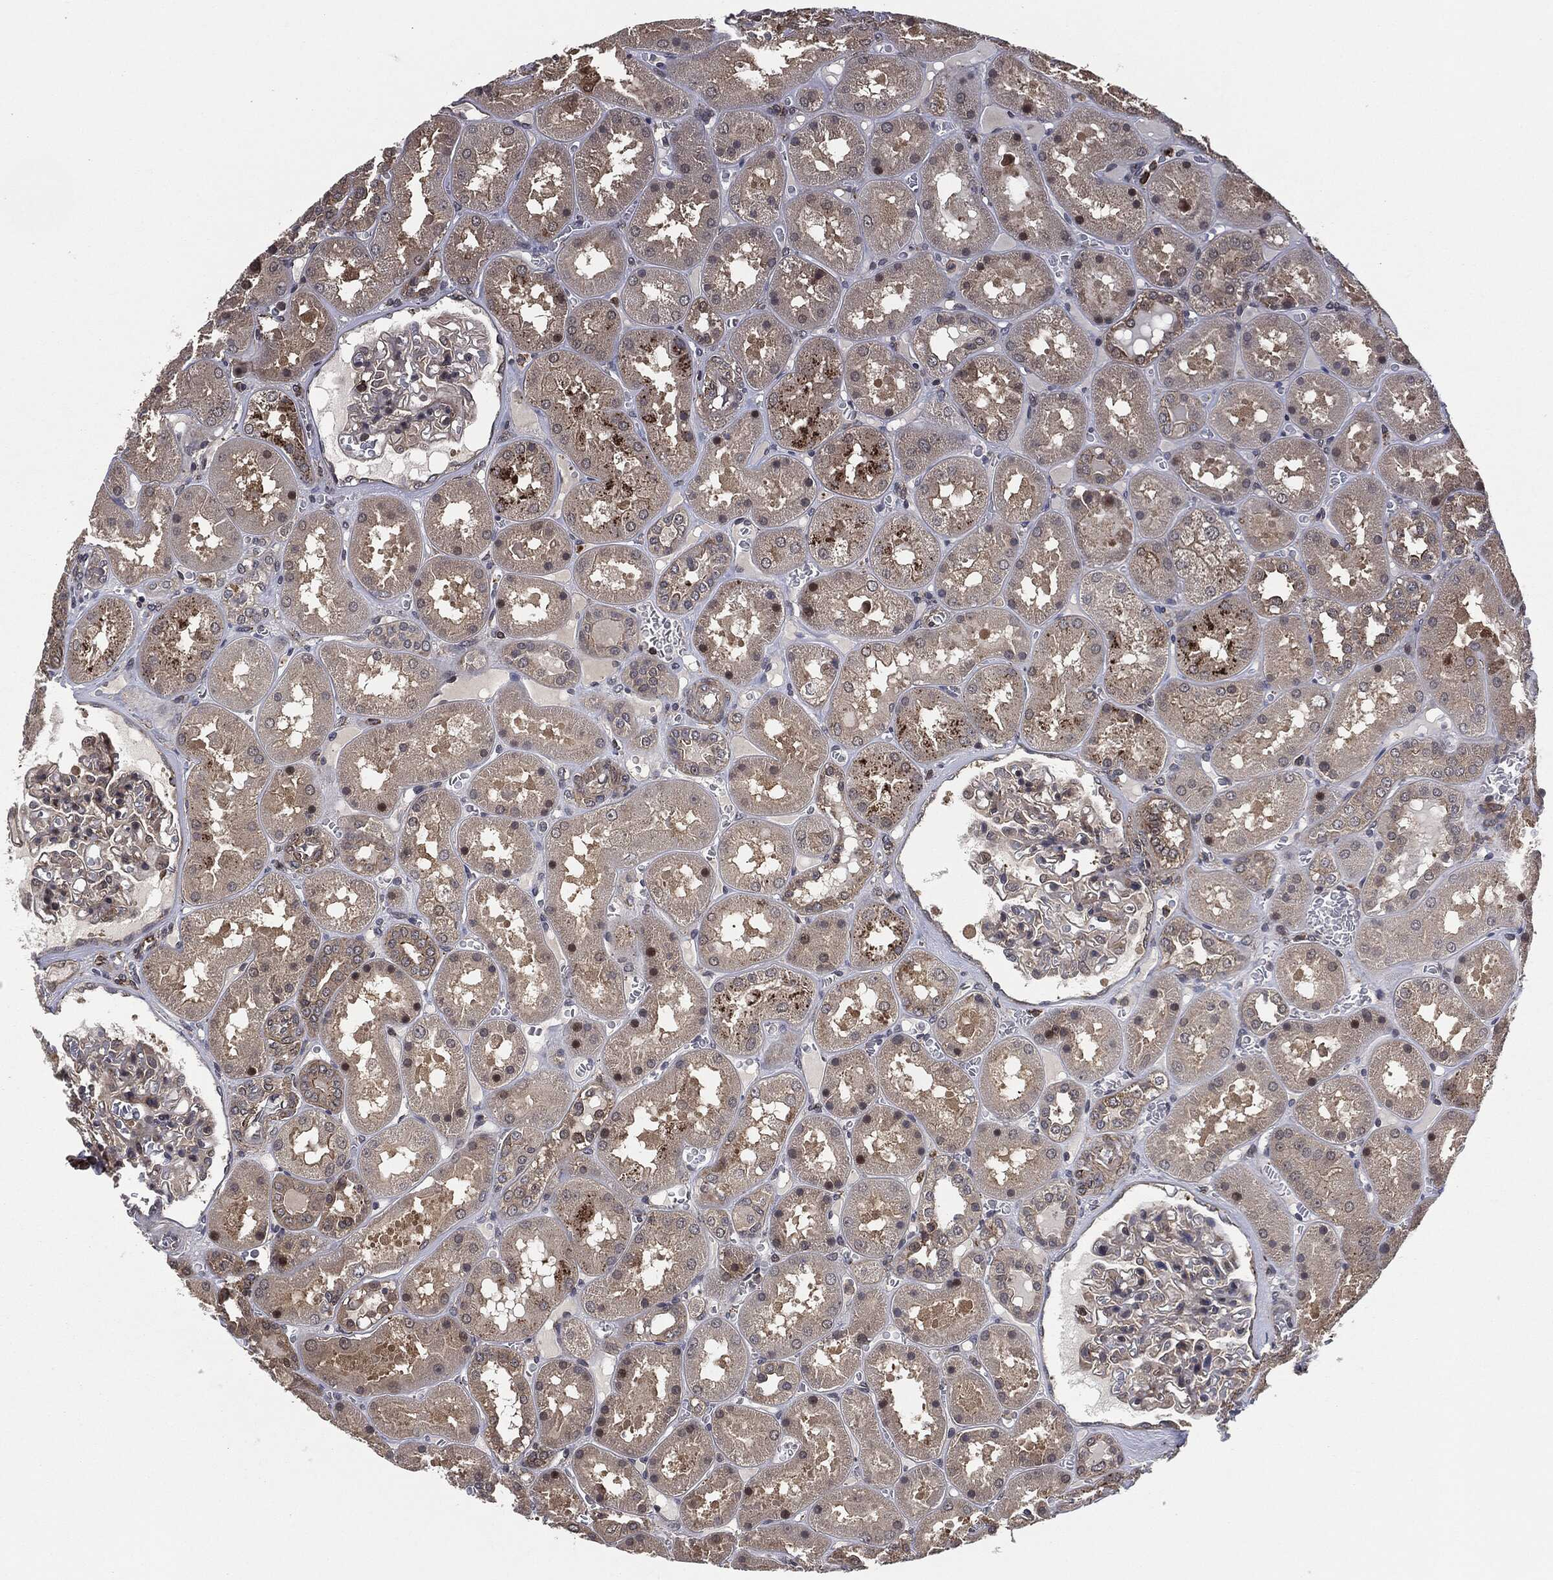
{"staining": {"intensity": "weak", "quantity": "<25%", "location": "cytoplasmic/membranous"}, "tissue": "kidney", "cell_type": "Cells in glomeruli", "image_type": "normal", "snomed": [{"axis": "morphology", "description": "Normal tissue, NOS"}, {"axis": "topography", "description": "Kidney"}], "caption": "This is an immunohistochemistry (IHC) photomicrograph of normal human kidney. There is no positivity in cells in glomeruli.", "gene": "UBR1", "patient": {"sex": "male", "age": 73}}